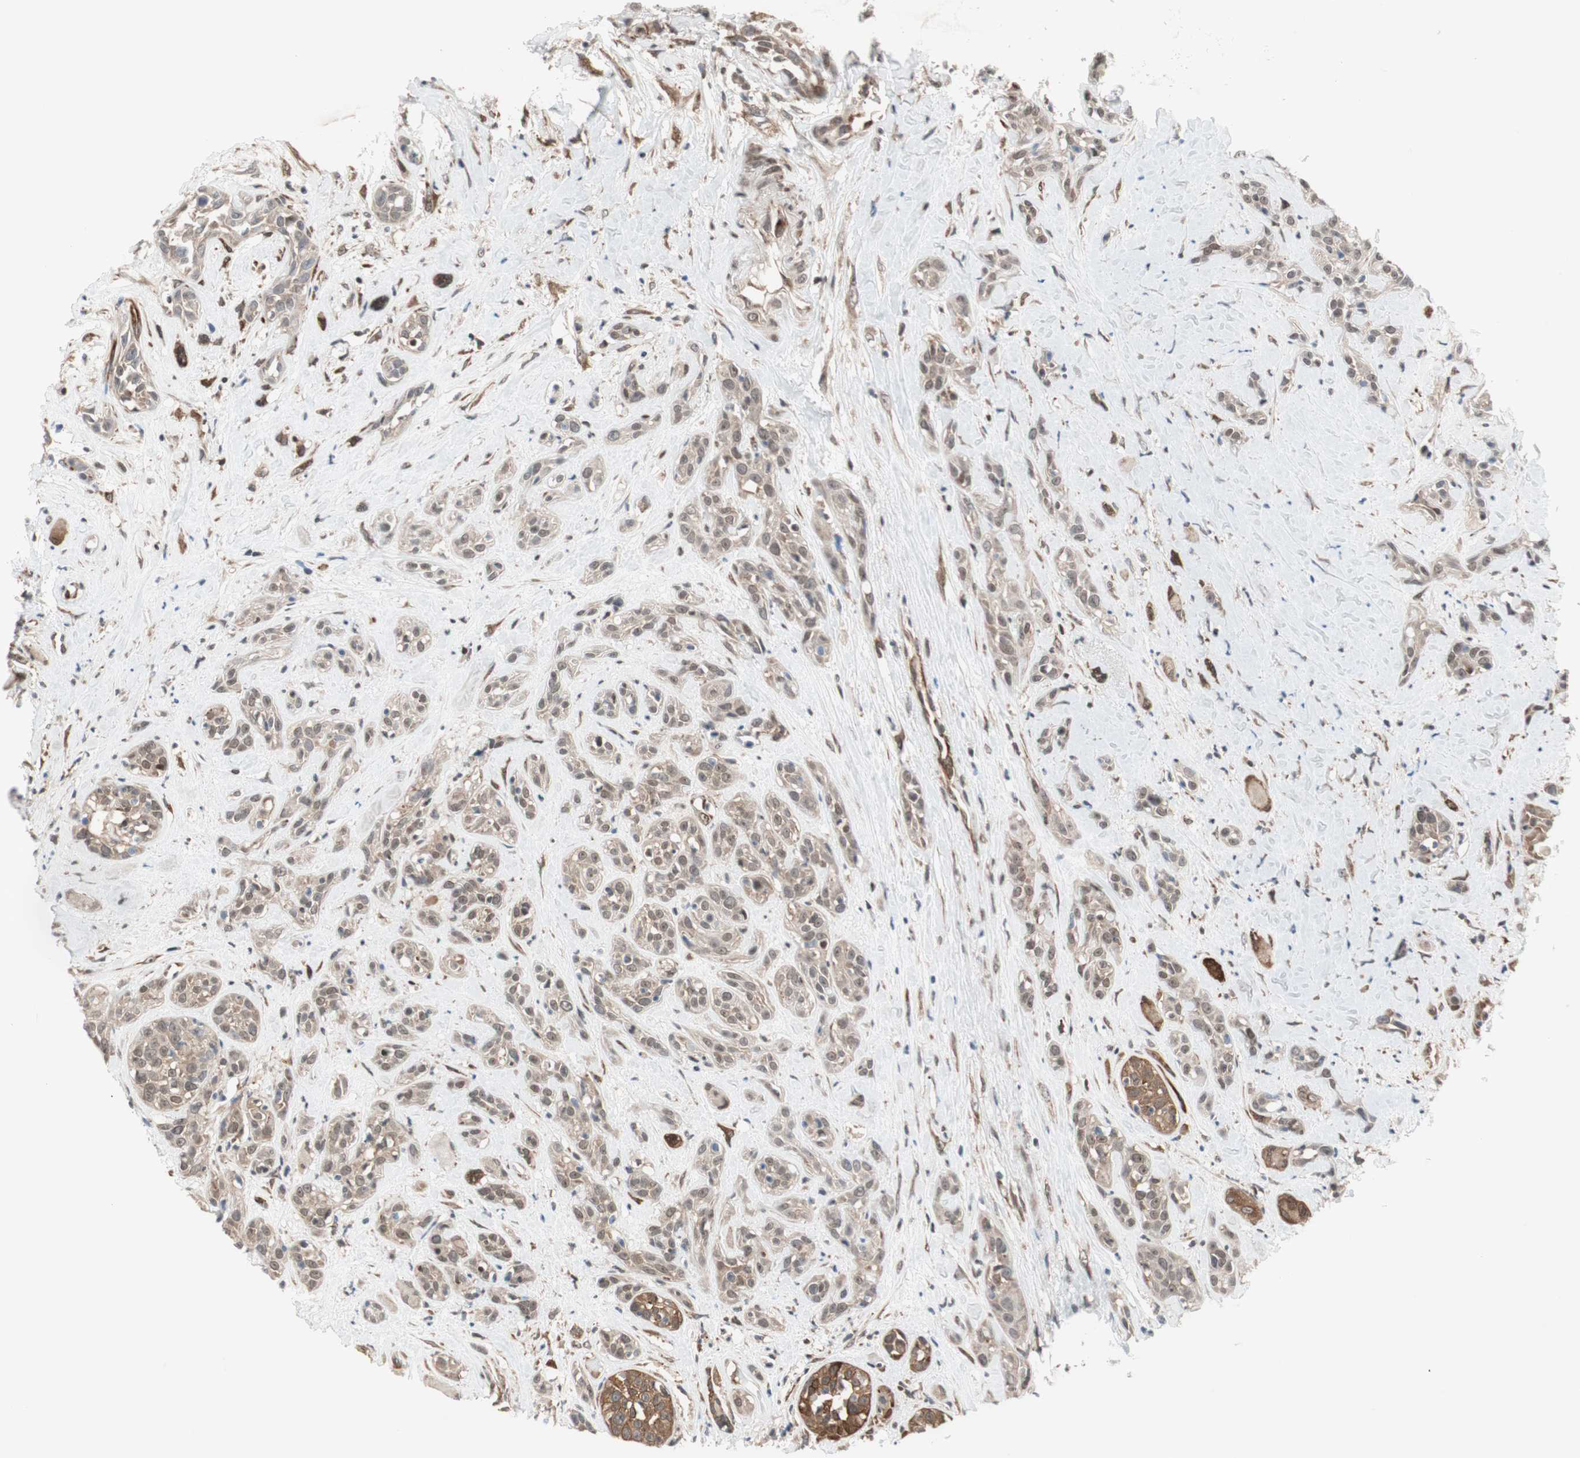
{"staining": {"intensity": "weak", "quantity": "25%-75%", "location": "cytoplasmic/membranous"}, "tissue": "head and neck cancer", "cell_type": "Tumor cells", "image_type": "cancer", "snomed": [{"axis": "morphology", "description": "Squamous cell carcinoma, NOS"}, {"axis": "topography", "description": "Head-Neck"}], "caption": "This micrograph reveals immunohistochemistry staining of human head and neck squamous cell carcinoma, with low weak cytoplasmic/membranous expression in about 25%-75% of tumor cells.", "gene": "ZNF512B", "patient": {"sex": "male", "age": 62}}